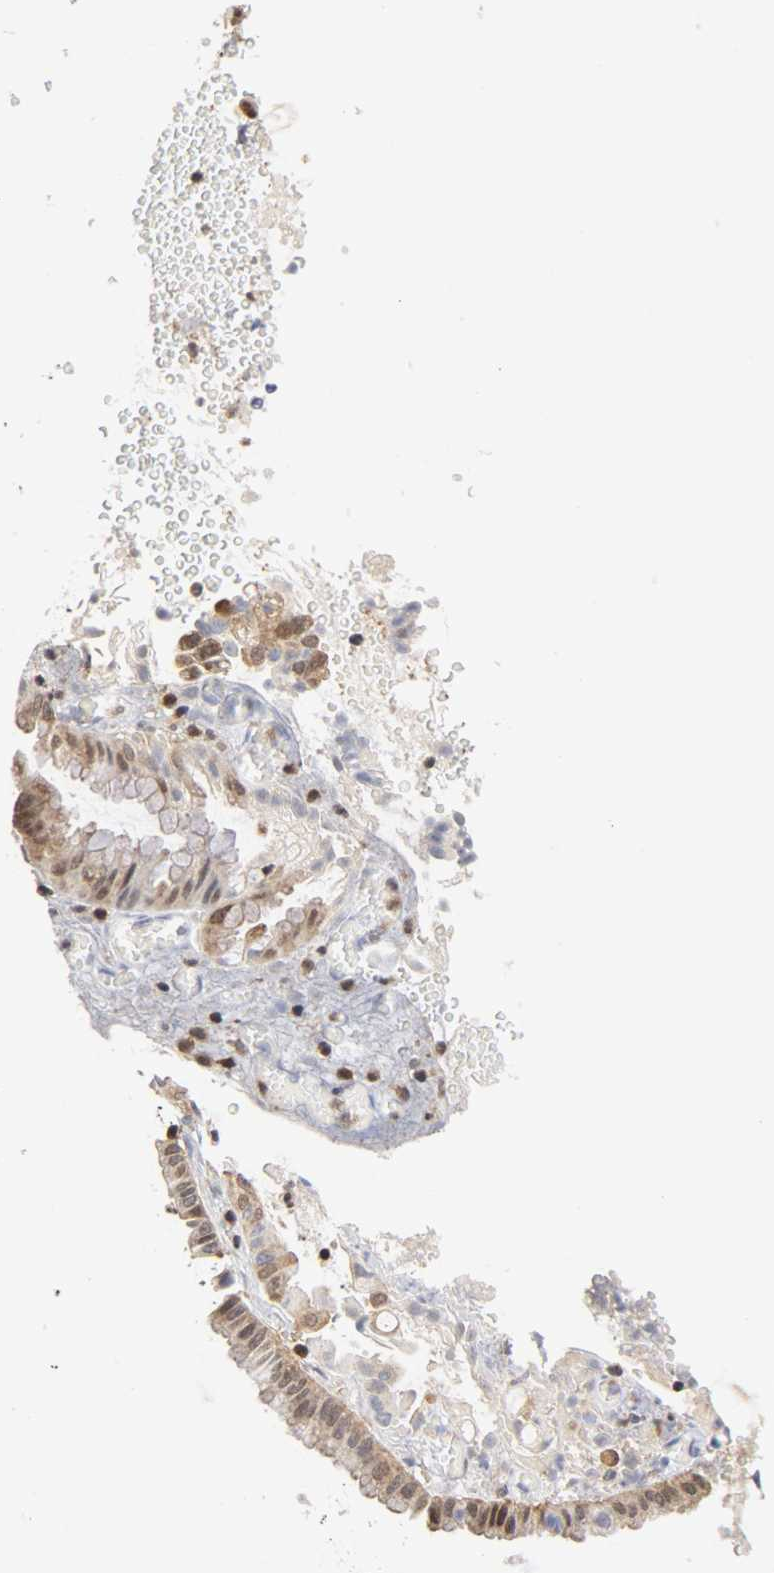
{"staining": {"intensity": "moderate", "quantity": "25%-75%", "location": "cytoplasmic/membranous,nuclear"}, "tissue": "liver cancer", "cell_type": "Tumor cells", "image_type": "cancer", "snomed": [{"axis": "morphology", "description": "Cholangiocarcinoma"}, {"axis": "topography", "description": "Liver"}], "caption": "Liver cancer tissue exhibits moderate cytoplasmic/membranous and nuclear positivity in approximately 25%-75% of tumor cells, visualized by immunohistochemistry.", "gene": "UBE2M", "patient": {"sex": "male", "age": 58}}